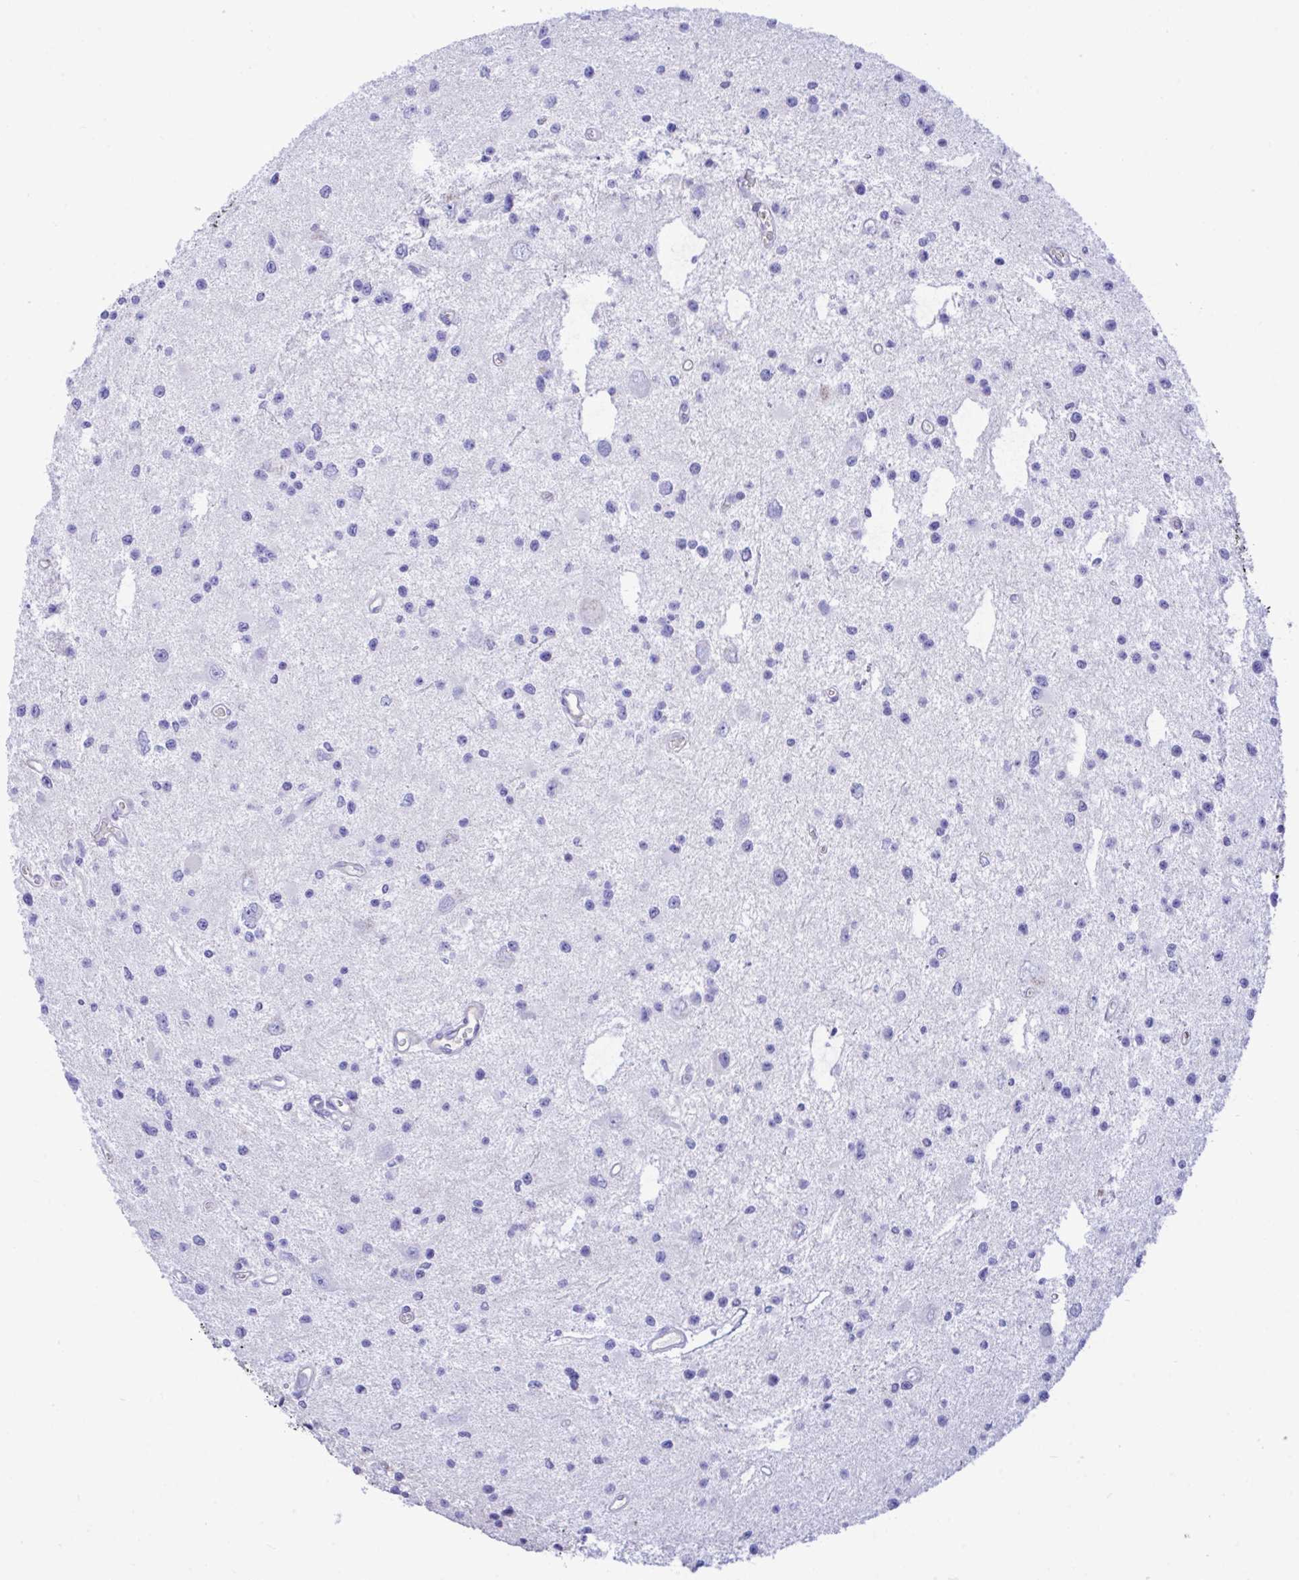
{"staining": {"intensity": "negative", "quantity": "none", "location": "none"}, "tissue": "glioma", "cell_type": "Tumor cells", "image_type": "cancer", "snomed": [{"axis": "morphology", "description": "Glioma, malignant, Low grade"}, {"axis": "topography", "description": "Brain"}], "caption": "Immunohistochemistry photomicrograph of glioma stained for a protein (brown), which displays no positivity in tumor cells. The staining is performed using DAB (3,3'-diaminobenzidine) brown chromogen with nuclei counter-stained in using hematoxylin.", "gene": "ZNF221", "patient": {"sex": "male", "age": 43}}